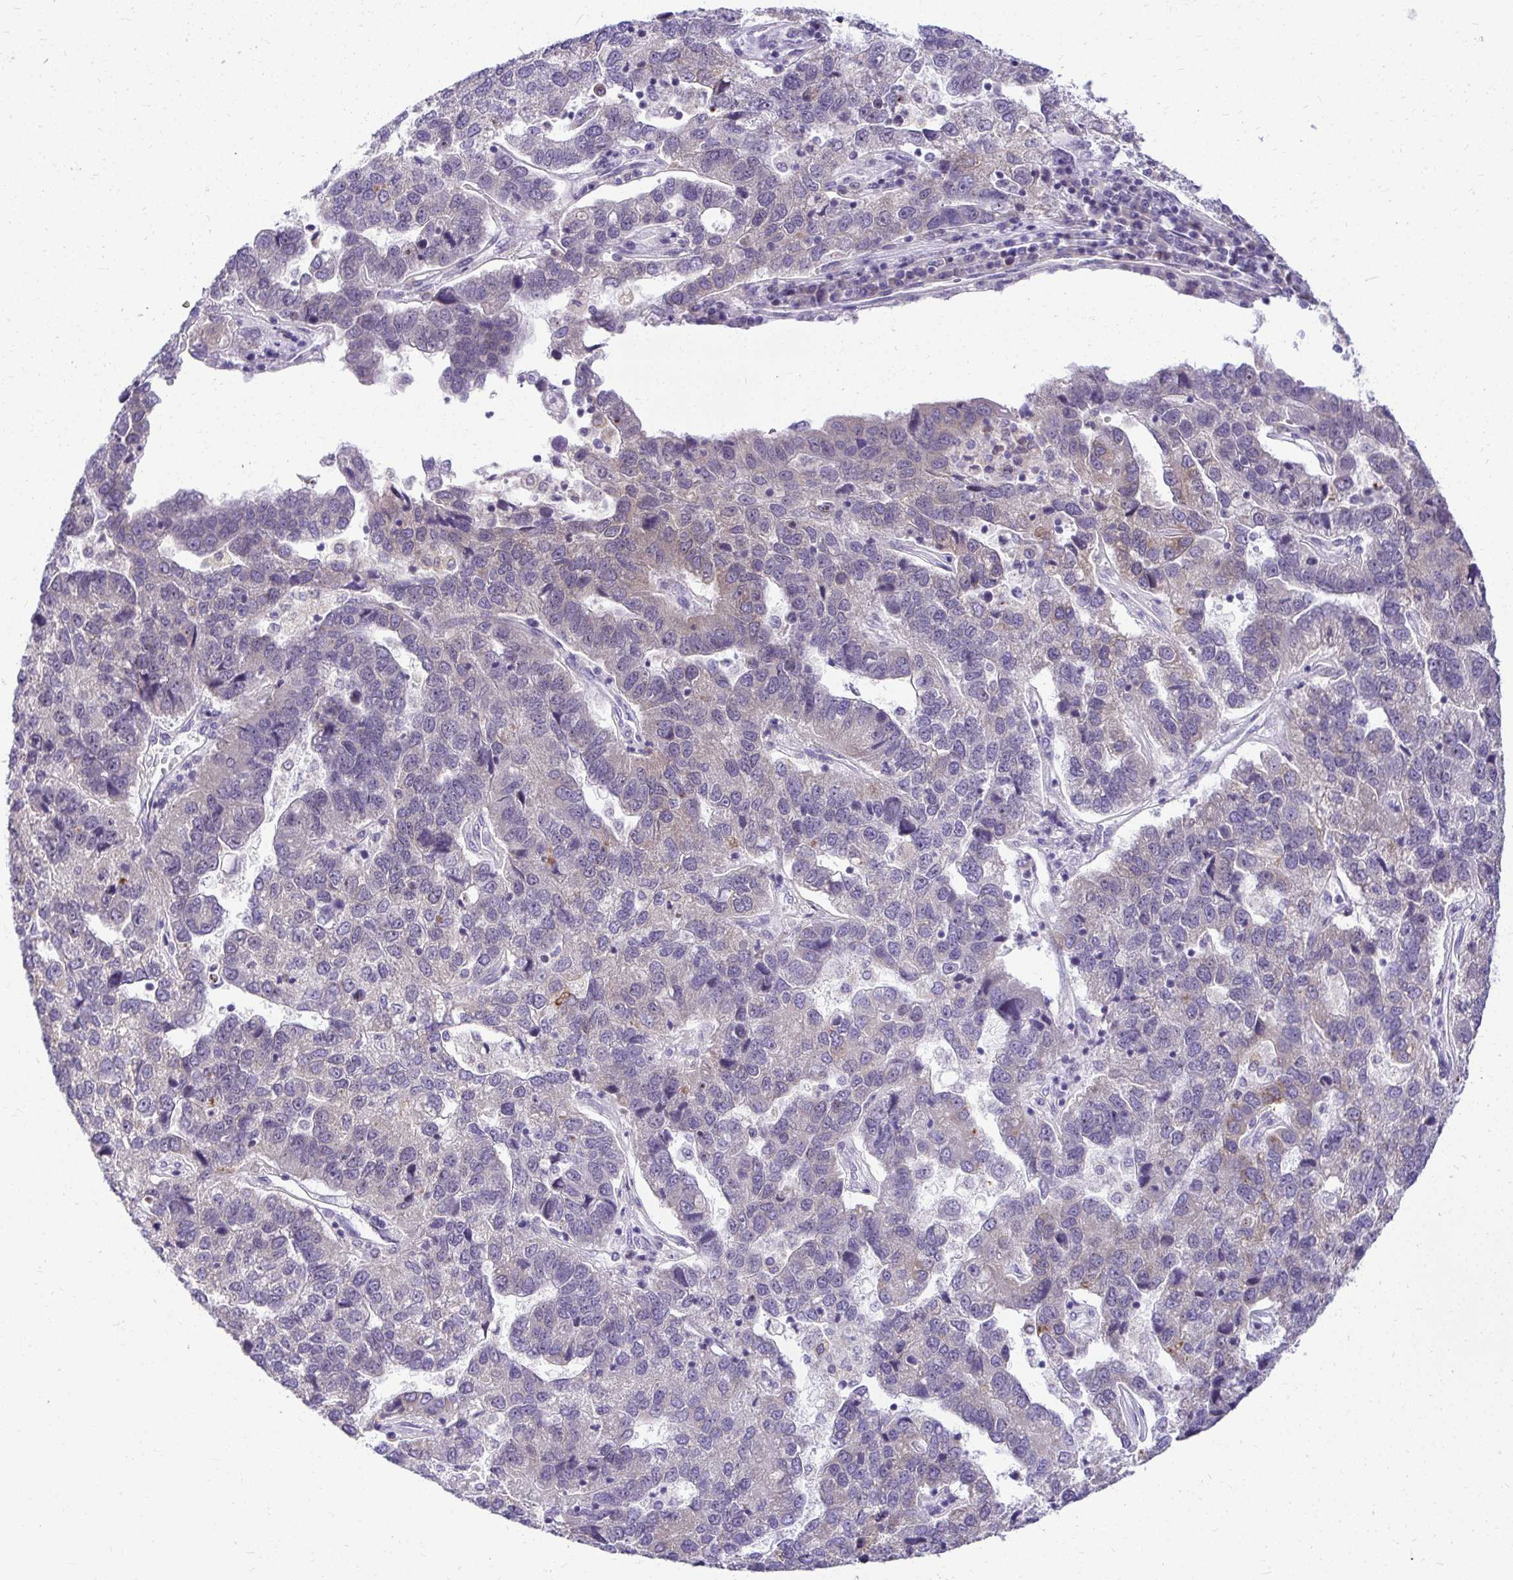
{"staining": {"intensity": "negative", "quantity": "none", "location": "none"}, "tissue": "pancreatic cancer", "cell_type": "Tumor cells", "image_type": "cancer", "snomed": [{"axis": "morphology", "description": "Adenocarcinoma, NOS"}, {"axis": "topography", "description": "Pancreas"}], "caption": "DAB immunohistochemical staining of pancreatic adenocarcinoma shows no significant staining in tumor cells.", "gene": "NIFK", "patient": {"sex": "female", "age": 61}}